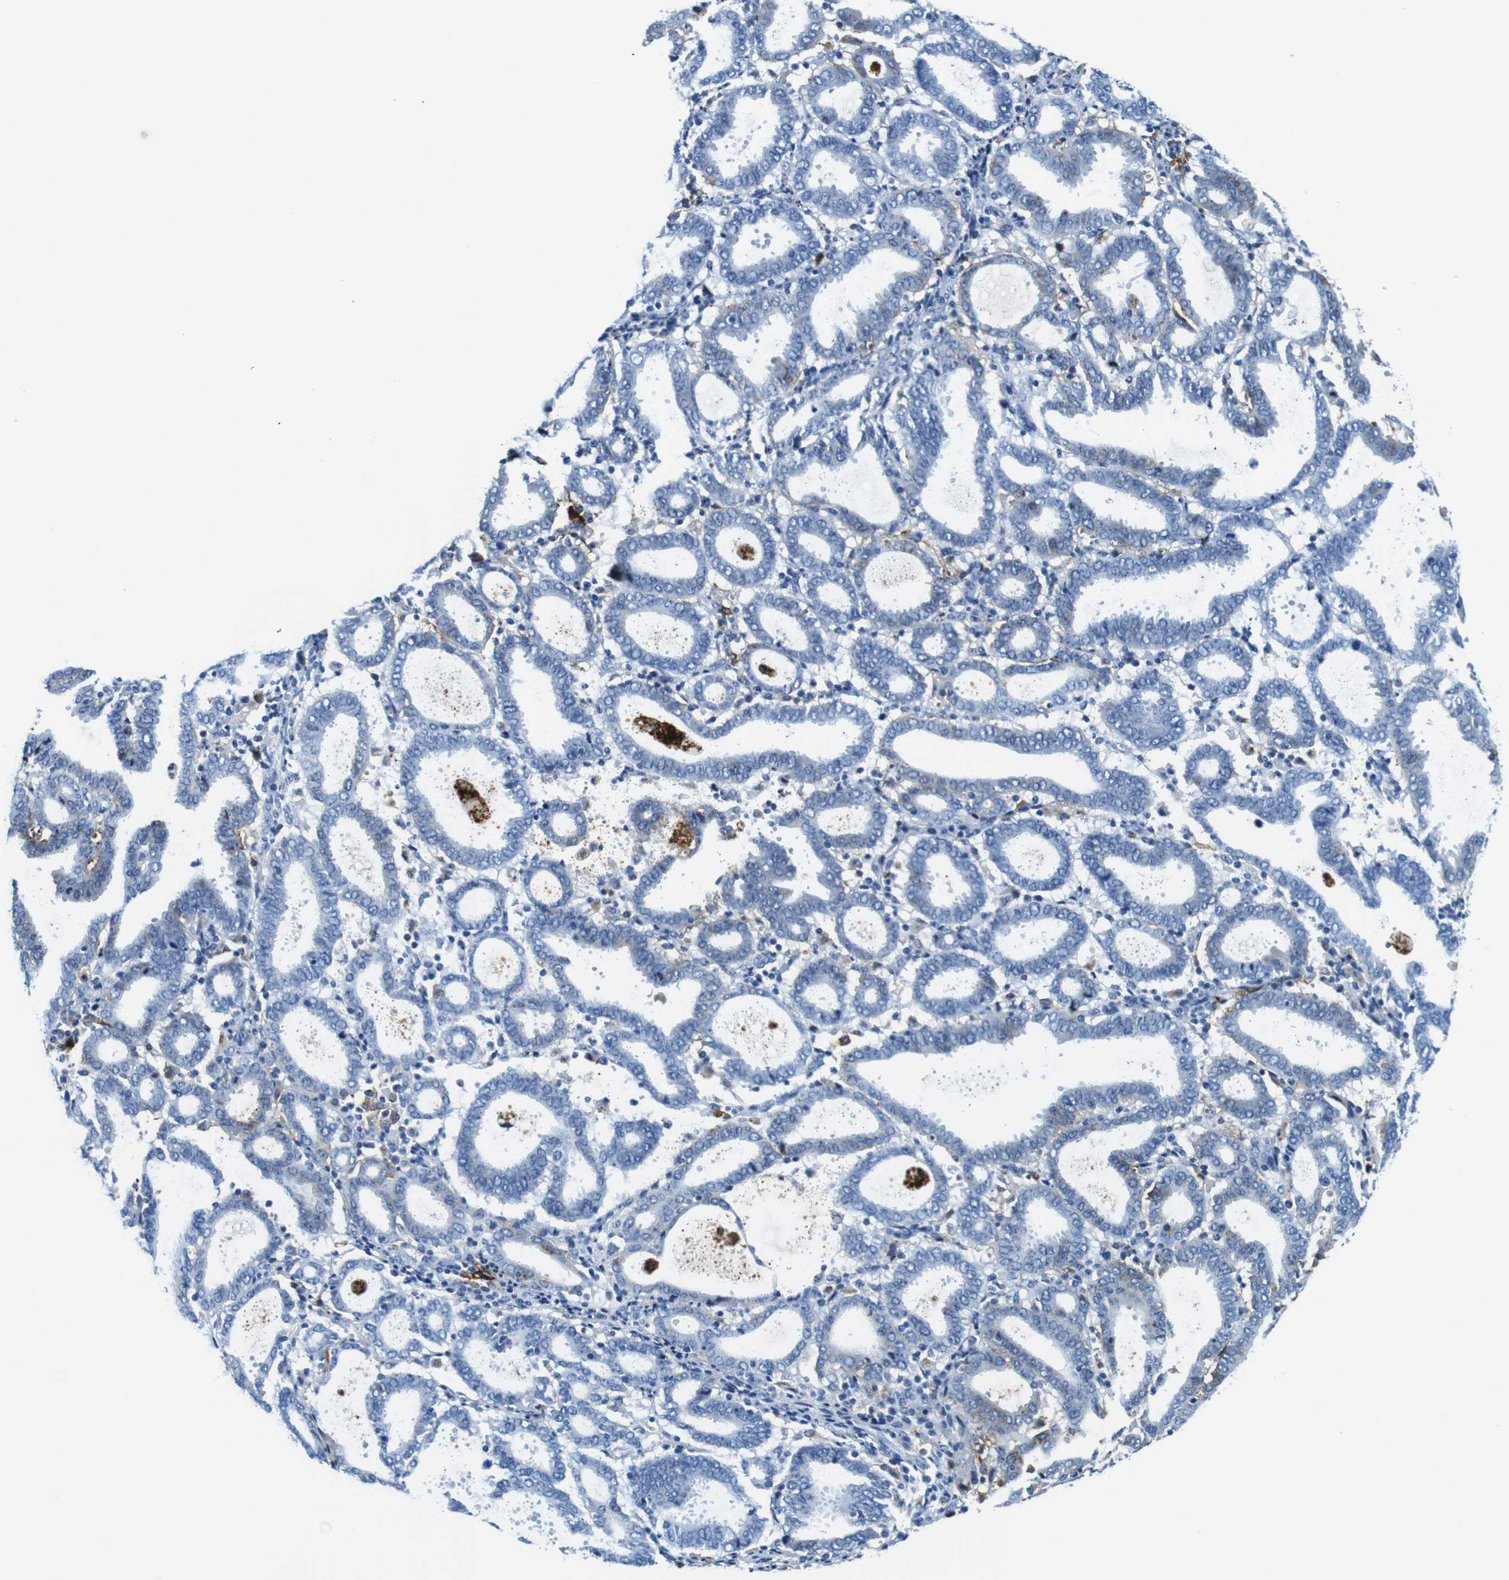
{"staining": {"intensity": "negative", "quantity": "none", "location": "none"}, "tissue": "endometrial cancer", "cell_type": "Tumor cells", "image_type": "cancer", "snomed": [{"axis": "morphology", "description": "Adenocarcinoma, NOS"}, {"axis": "topography", "description": "Uterus"}], "caption": "The photomicrograph exhibits no significant positivity in tumor cells of endometrial cancer. The staining was performed using DAB (3,3'-diaminobenzidine) to visualize the protein expression in brown, while the nuclei were stained in blue with hematoxylin (Magnification: 20x).", "gene": "HLA-DRB1", "patient": {"sex": "female", "age": 83}}